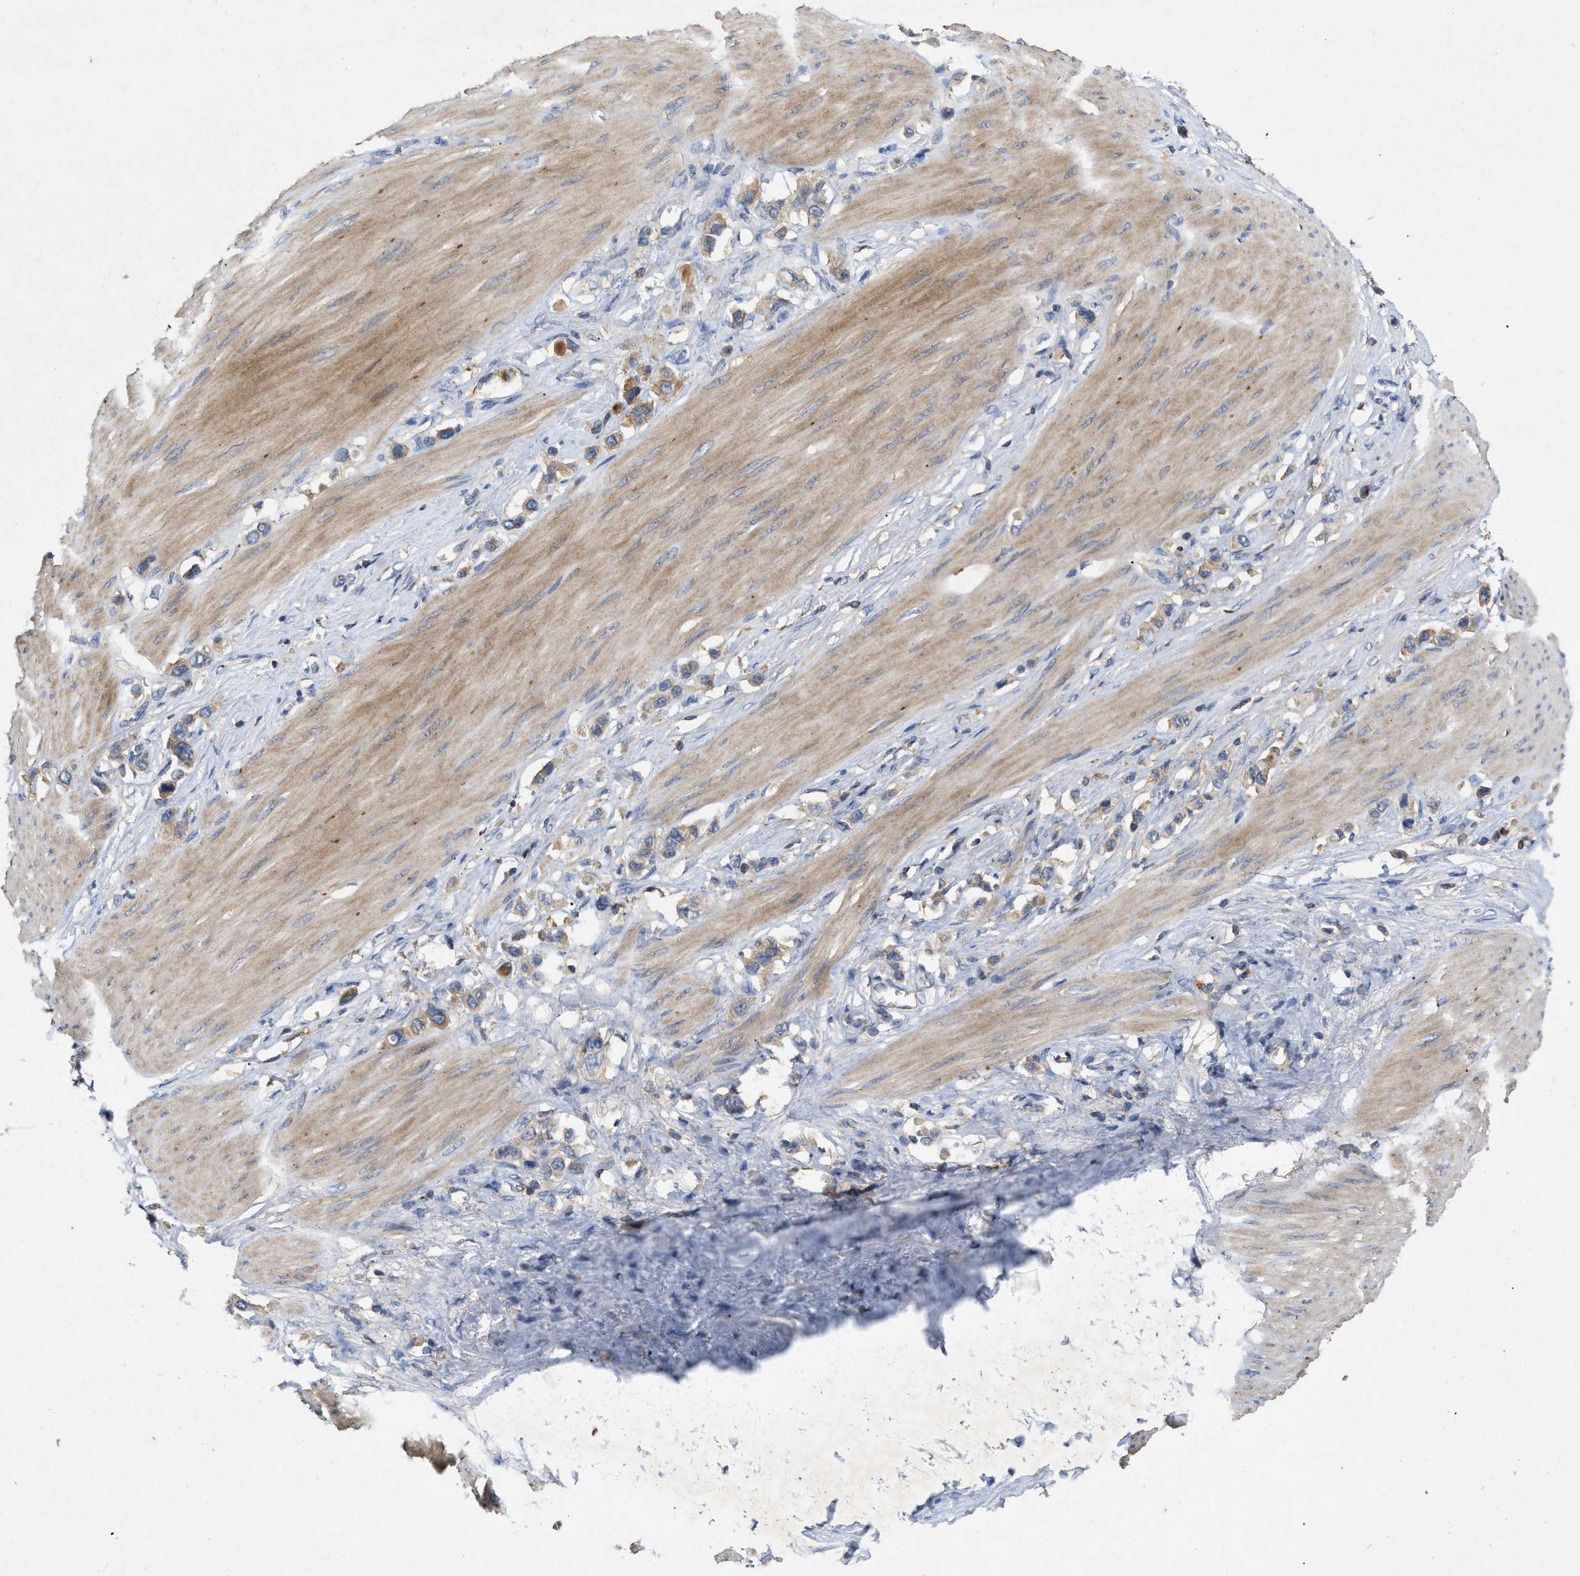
{"staining": {"intensity": "weak", "quantity": "<25%", "location": "cytoplasmic/membranous"}, "tissue": "stomach cancer", "cell_type": "Tumor cells", "image_type": "cancer", "snomed": [{"axis": "morphology", "description": "Adenocarcinoma, NOS"}, {"axis": "topography", "description": "Stomach"}], "caption": "The photomicrograph displays no staining of tumor cells in stomach adenocarcinoma.", "gene": "LPAR2", "patient": {"sex": "female", "age": 65}}